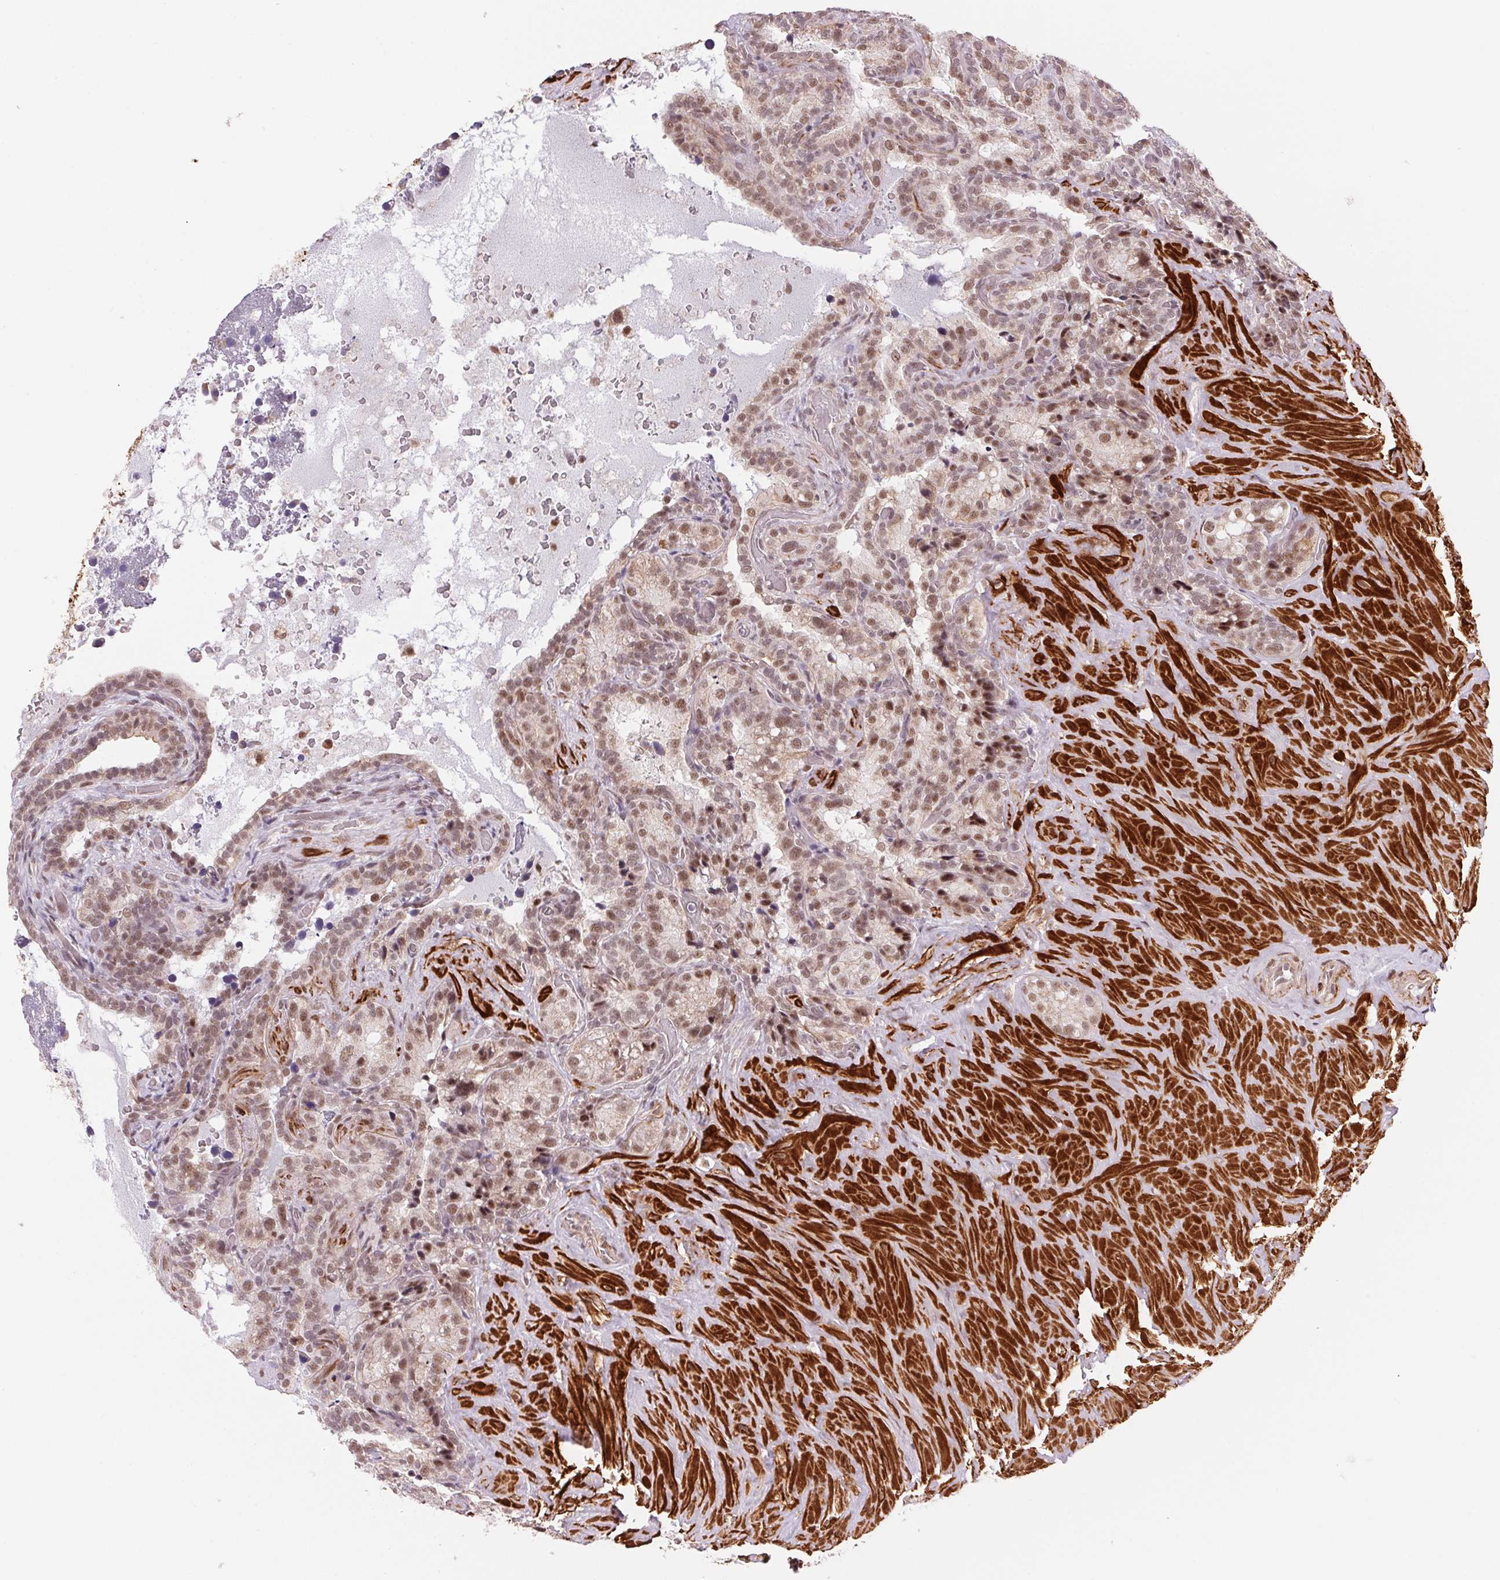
{"staining": {"intensity": "weak", "quantity": "25%-75%", "location": "nuclear"}, "tissue": "seminal vesicle", "cell_type": "Glandular cells", "image_type": "normal", "snomed": [{"axis": "morphology", "description": "Normal tissue, NOS"}, {"axis": "topography", "description": "Seminal veicle"}], "caption": "A low amount of weak nuclear expression is seen in approximately 25%-75% of glandular cells in unremarkable seminal vesicle.", "gene": "HNRNPDL", "patient": {"sex": "male", "age": 60}}